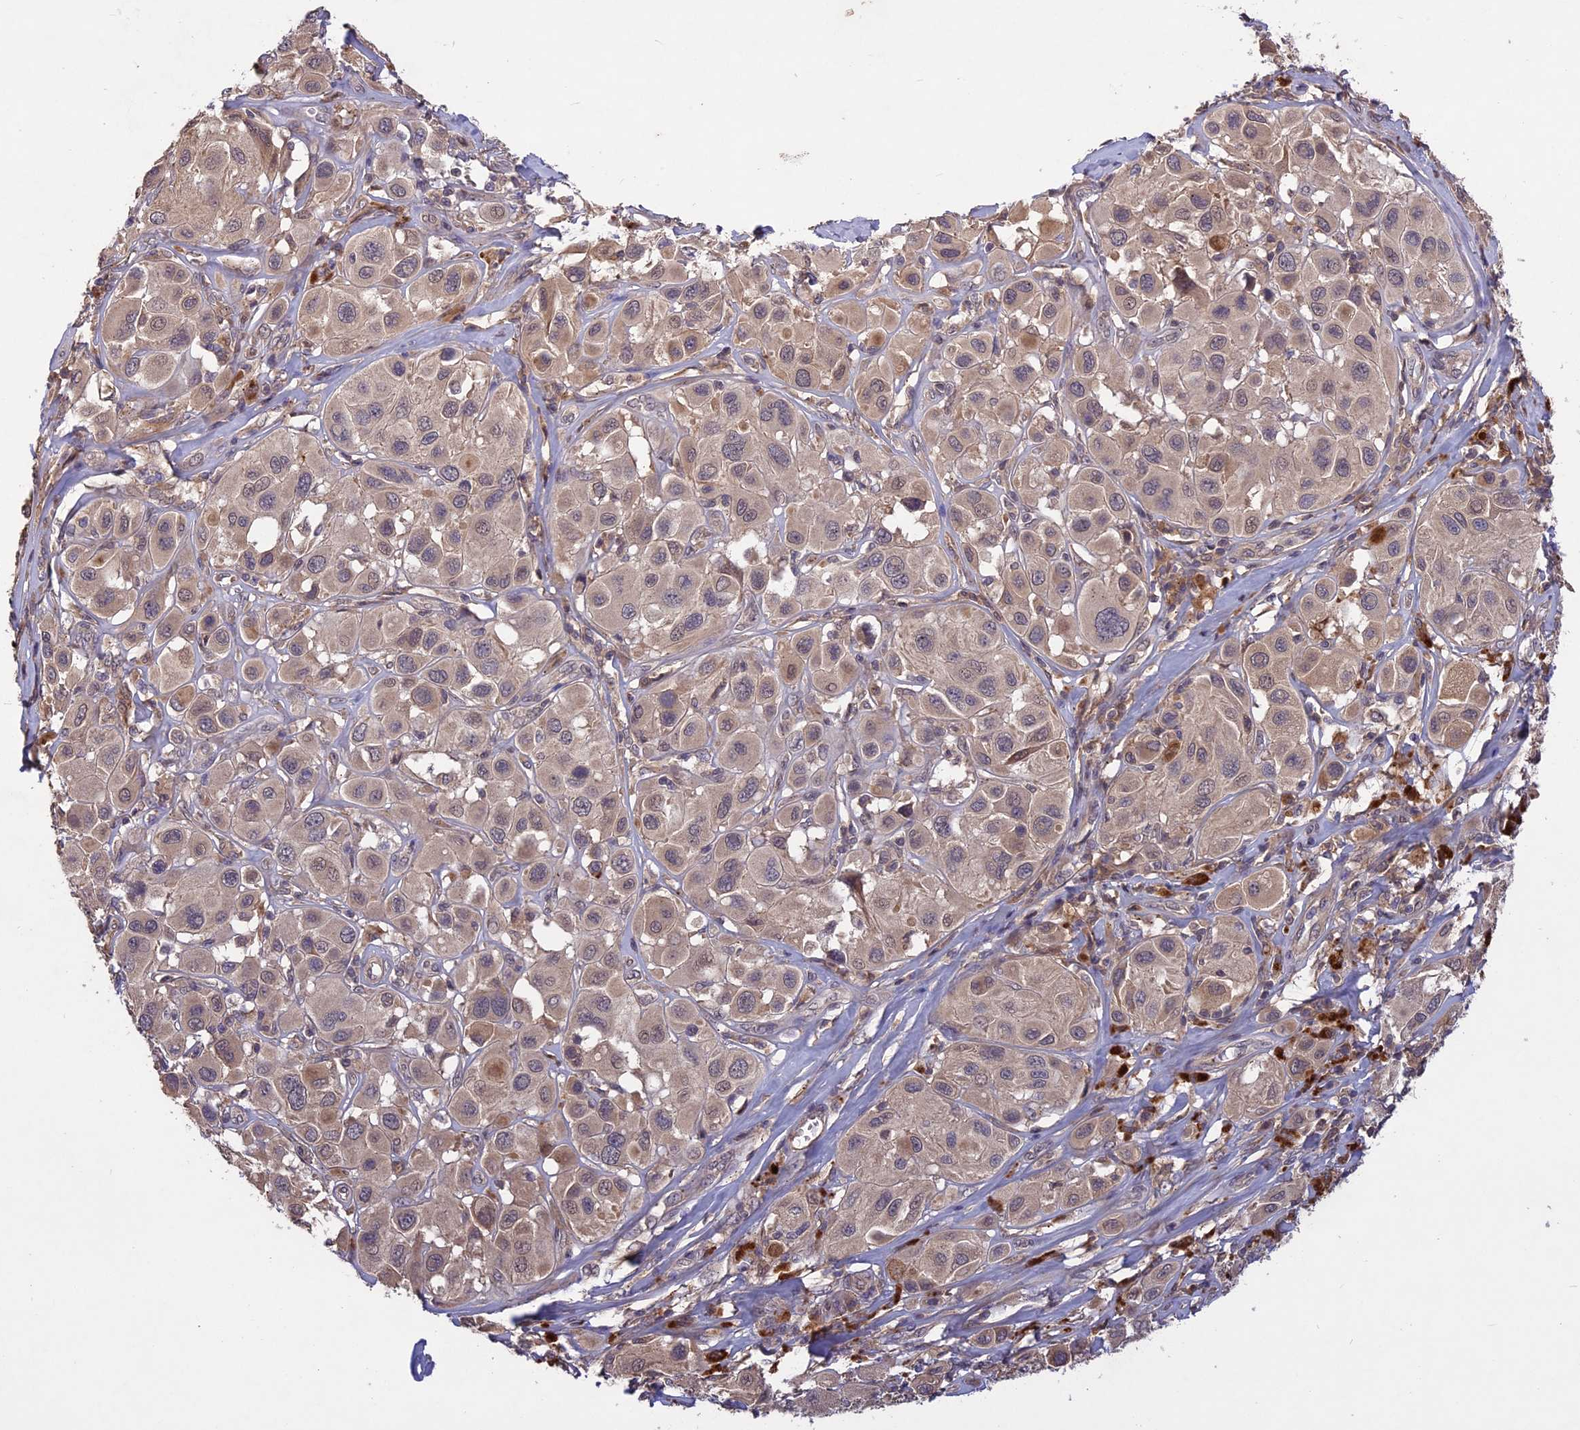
{"staining": {"intensity": "weak", "quantity": "<25%", "location": "cytoplasmic/membranous"}, "tissue": "melanoma", "cell_type": "Tumor cells", "image_type": "cancer", "snomed": [{"axis": "morphology", "description": "Malignant melanoma, Metastatic site"}, {"axis": "topography", "description": "Skin"}], "caption": "This is a histopathology image of immunohistochemistry (IHC) staining of melanoma, which shows no staining in tumor cells. (DAB immunohistochemistry (IHC) with hematoxylin counter stain).", "gene": "ADO", "patient": {"sex": "male", "age": 41}}